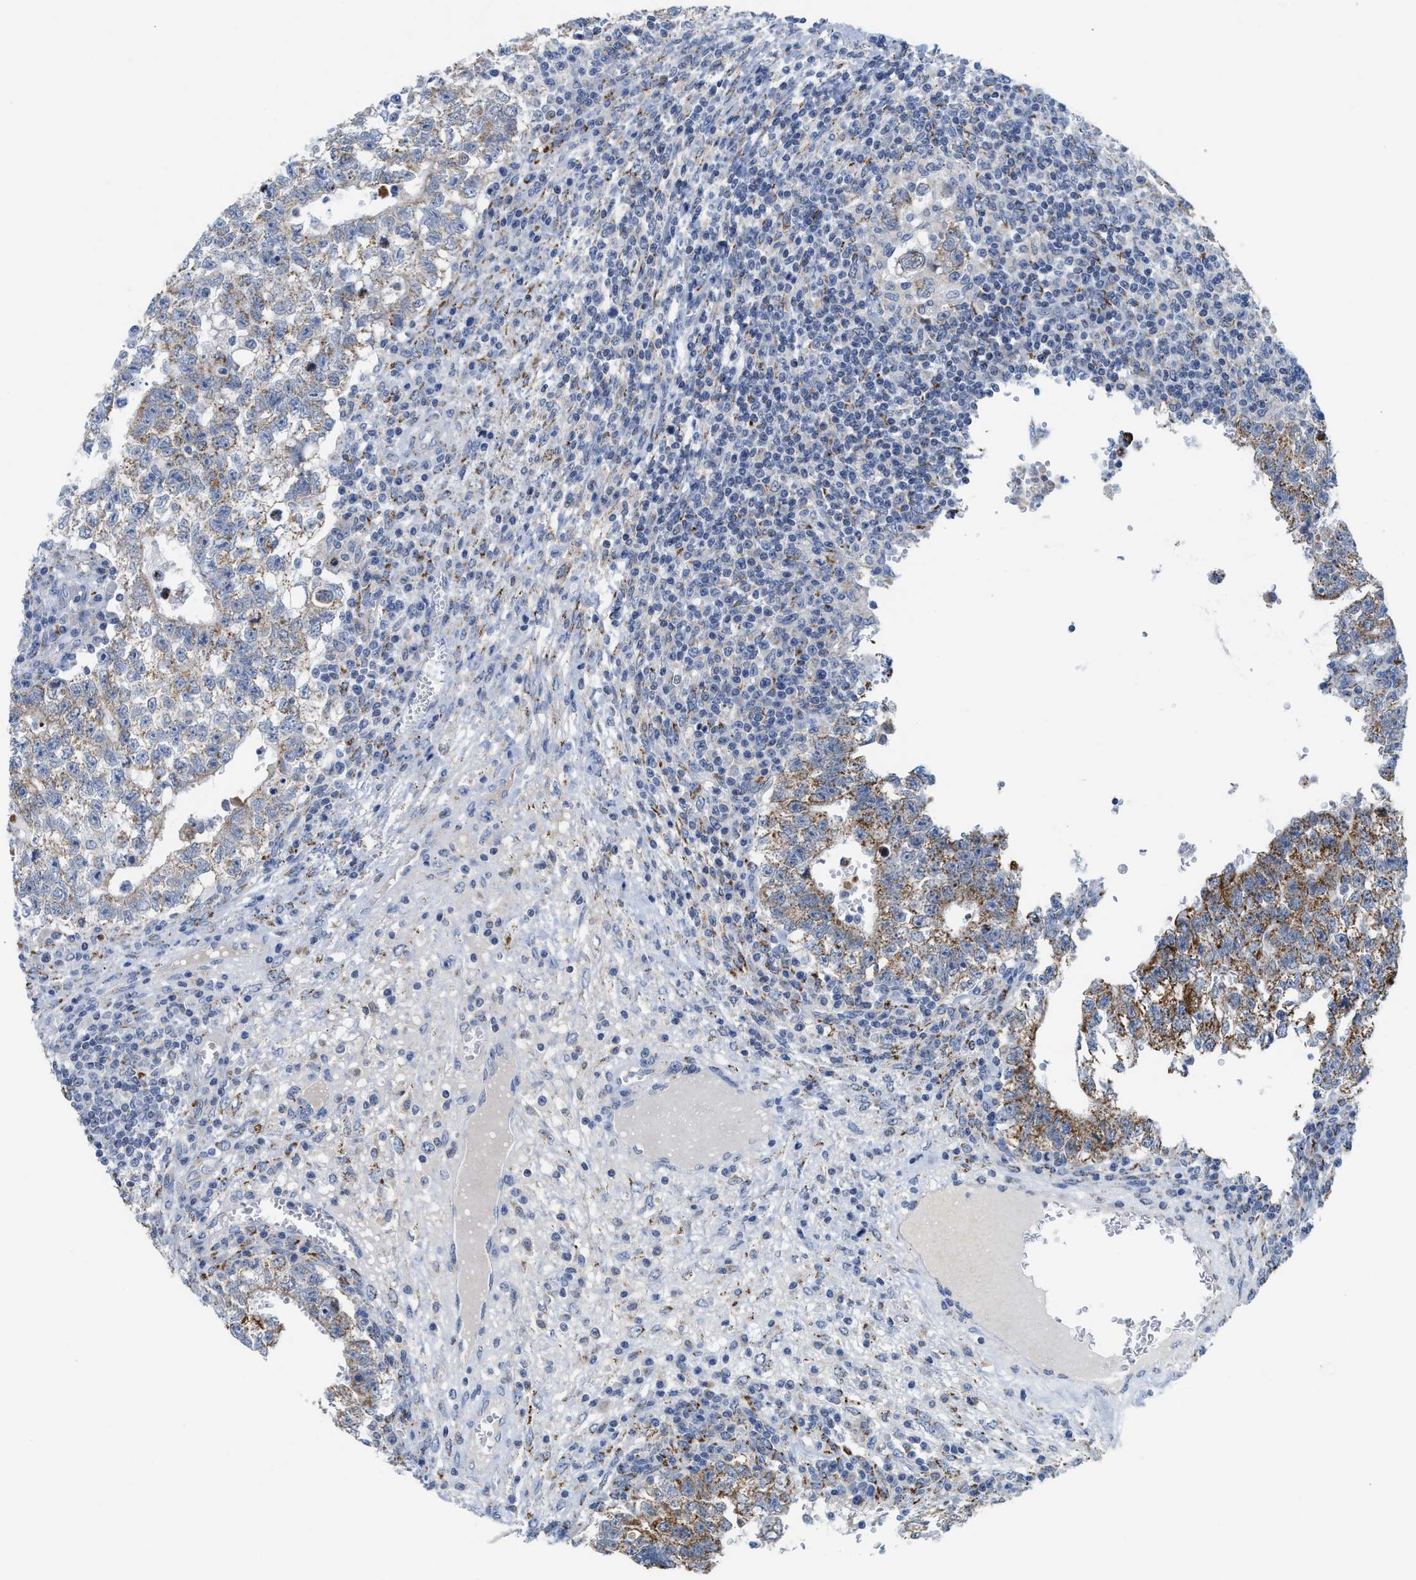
{"staining": {"intensity": "moderate", "quantity": ">75%", "location": "cytoplasmic/membranous"}, "tissue": "testis cancer", "cell_type": "Tumor cells", "image_type": "cancer", "snomed": [{"axis": "morphology", "description": "Seminoma, NOS"}, {"axis": "morphology", "description": "Carcinoma, Embryonal, NOS"}, {"axis": "topography", "description": "Testis"}], "caption": "This is an image of immunohistochemistry (IHC) staining of testis cancer, which shows moderate expression in the cytoplasmic/membranous of tumor cells.", "gene": "GATD3", "patient": {"sex": "male", "age": 38}}